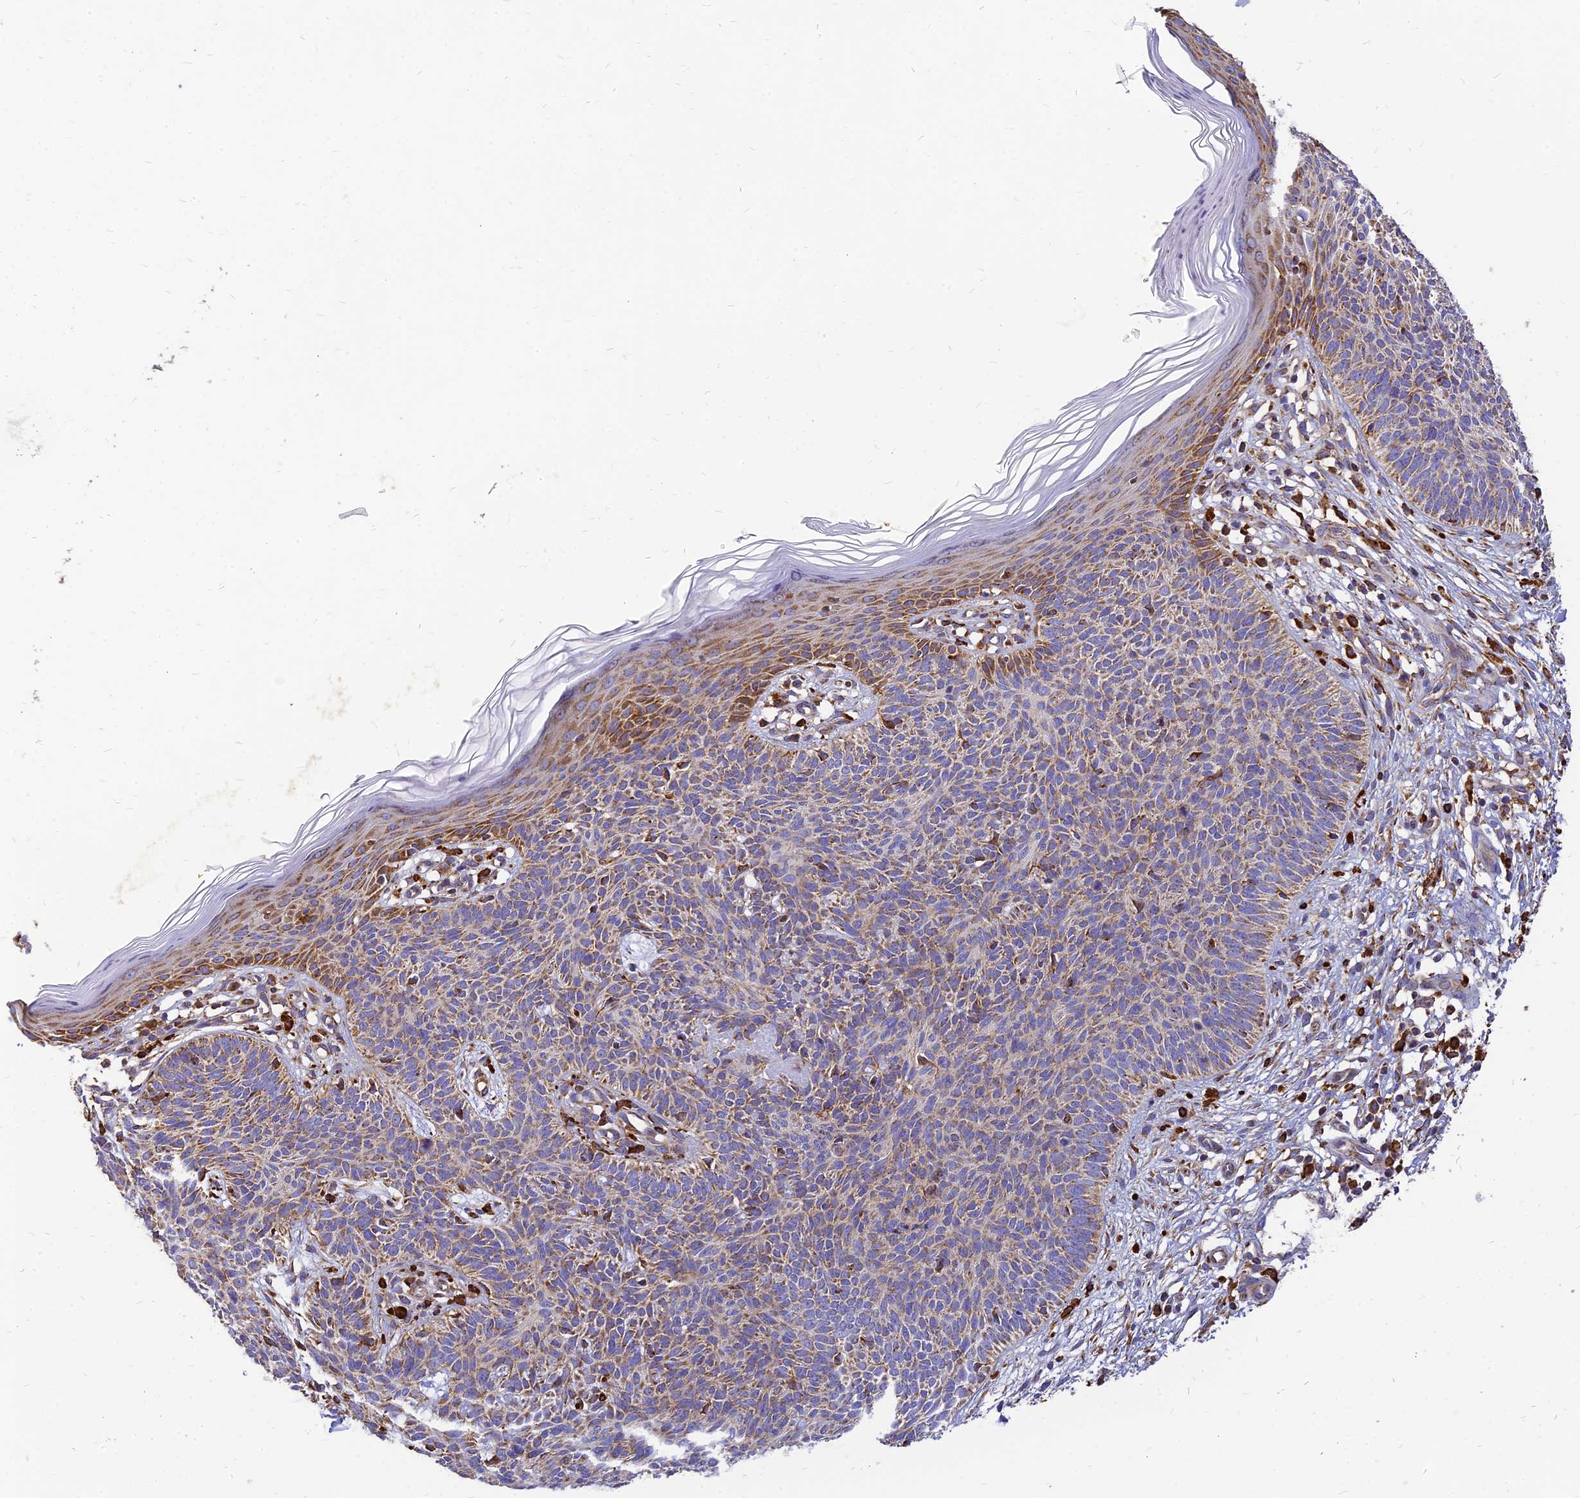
{"staining": {"intensity": "moderate", "quantity": ">75%", "location": "cytoplasmic/membranous"}, "tissue": "skin cancer", "cell_type": "Tumor cells", "image_type": "cancer", "snomed": [{"axis": "morphology", "description": "Basal cell carcinoma"}, {"axis": "topography", "description": "Skin"}], "caption": "Skin cancer (basal cell carcinoma) was stained to show a protein in brown. There is medium levels of moderate cytoplasmic/membranous staining in approximately >75% of tumor cells. (brown staining indicates protein expression, while blue staining denotes nuclei).", "gene": "THUMPD2", "patient": {"sex": "female", "age": 66}}